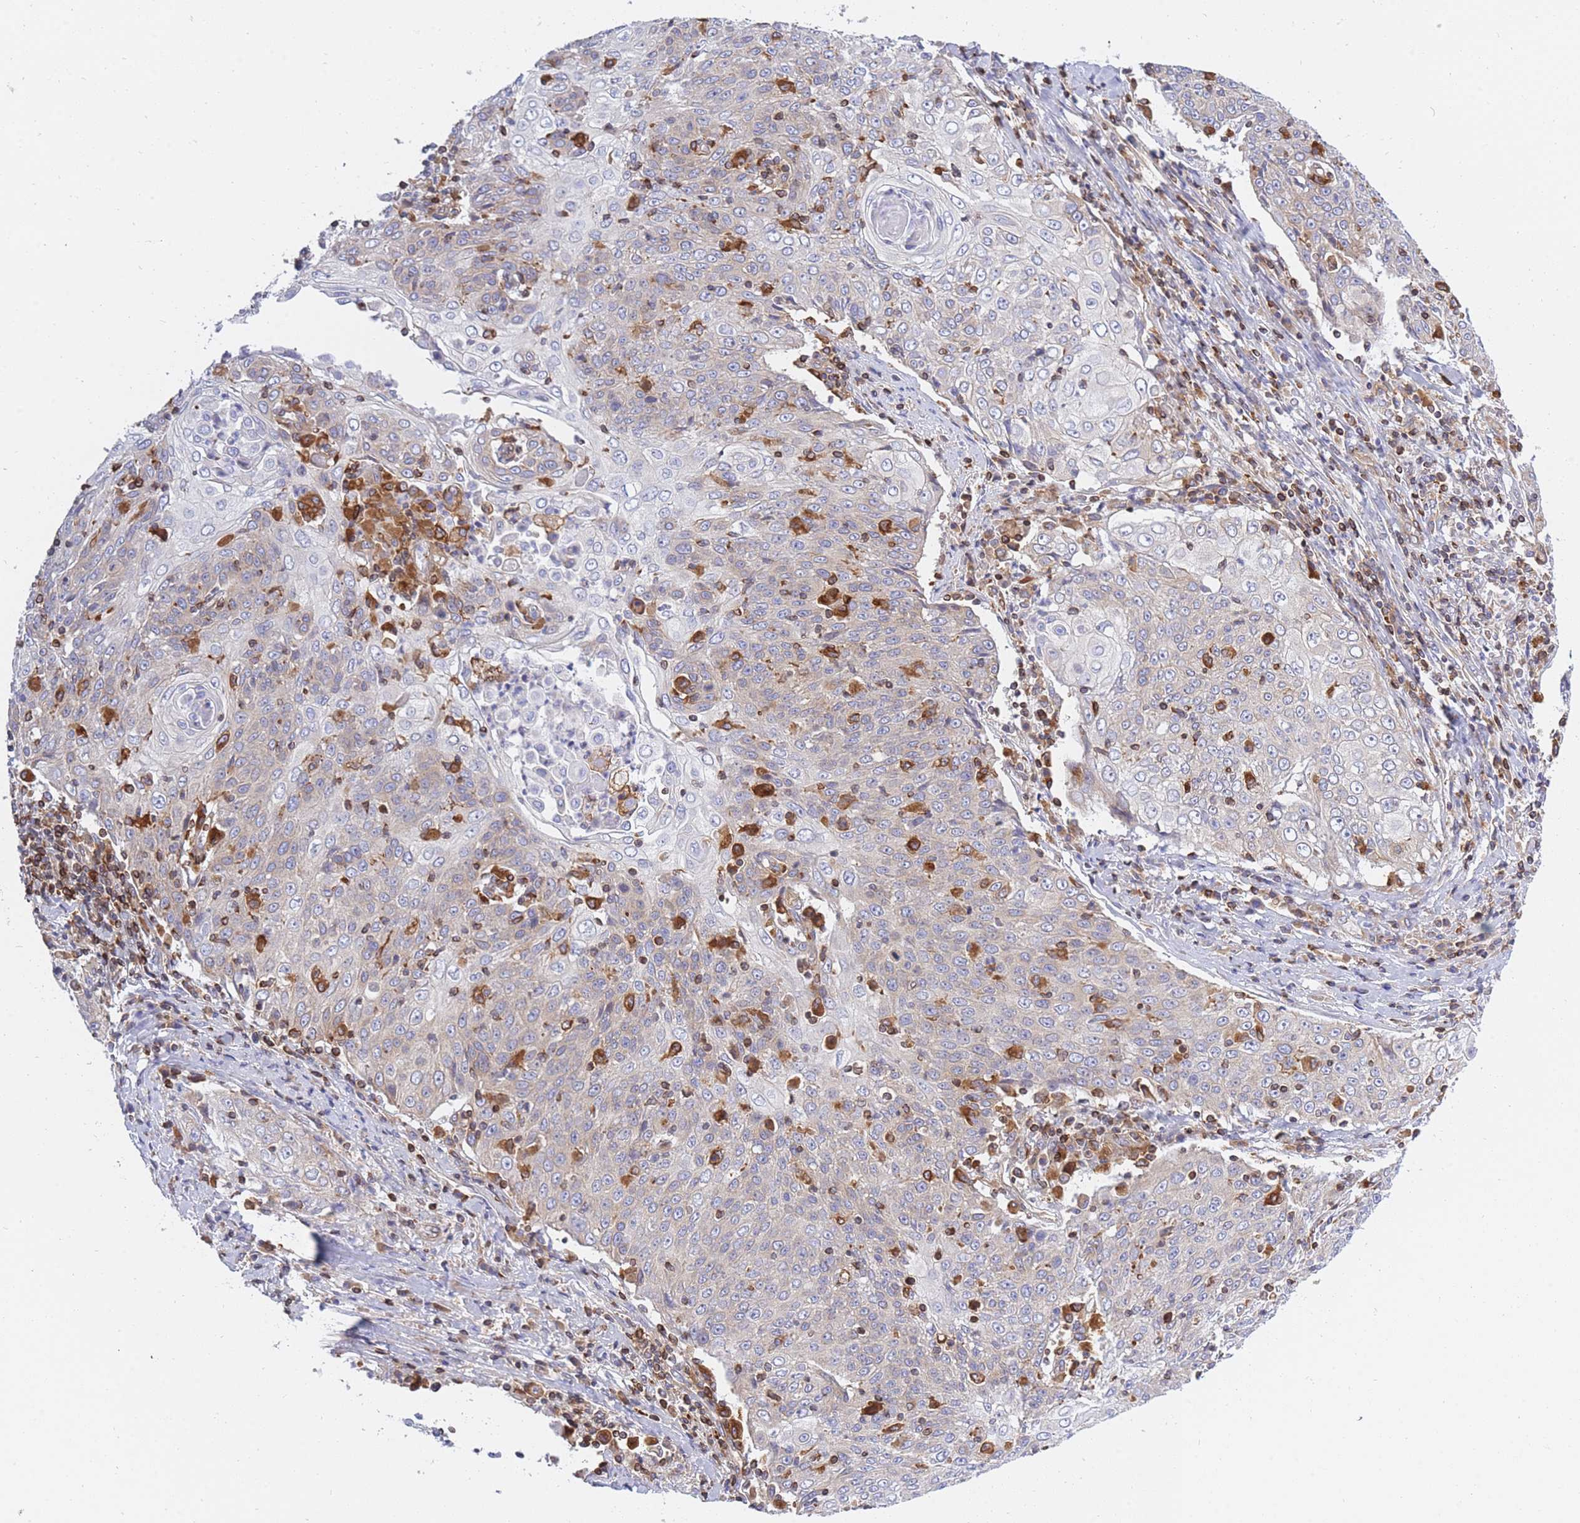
{"staining": {"intensity": "weak", "quantity": "<25%", "location": "cytoplasmic/membranous"}, "tissue": "cervical cancer", "cell_type": "Tumor cells", "image_type": "cancer", "snomed": [{"axis": "morphology", "description": "Squamous cell carcinoma, NOS"}, {"axis": "topography", "description": "Cervix"}], "caption": "Immunohistochemistry histopathology image of neoplastic tissue: squamous cell carcinoma (cervical) stained with DAB (3,3'-diaminobenzidine) reveals no significant protein positivity in tumor cells. (Brightfield microscopy of DAB immunohistochemistry at high magnification).", "gene": "REM1", "patient": {"sex": "female", "age": 48}}